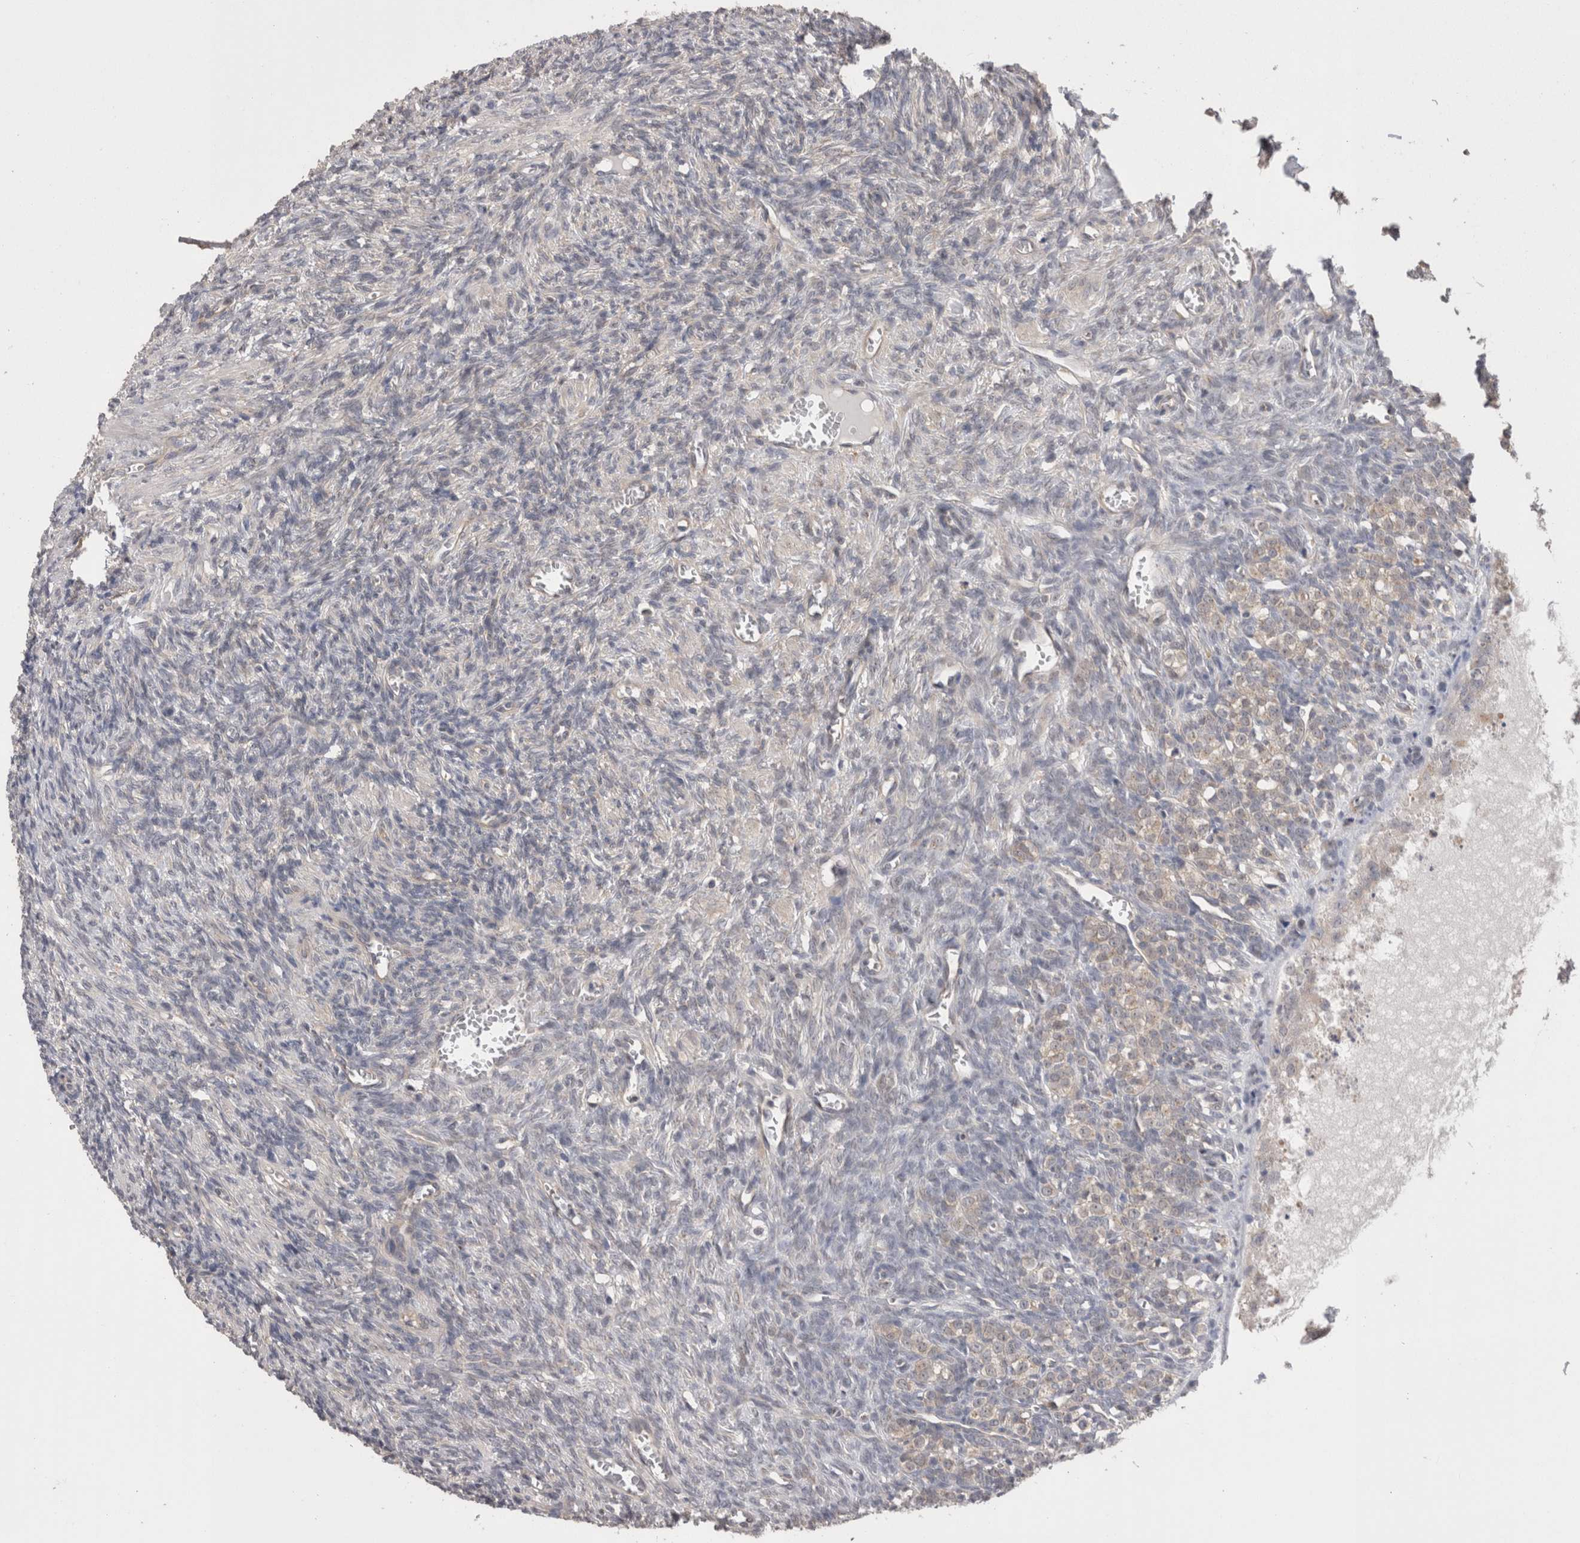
{"staining": {"intensity": "negative", "quantity": "none", "location": "none"}, "tissue": "ovary", "cell_type": "Ovarian stroma cells", "image_type": "normal", "snomed": [{"axis": "morphology", "description": "Normal tissue, NOS"}, {"axis": "topography", "description": "Ovary"}], "caption": "Immunohistochemistry (IHC) photomicrograph of normal ovary: human ovary stained with DAB (3,3'-diaminobenzidine) exhibits no significant protein positivity in ovarian stroma cells.", "gene": "DCTN6", "patient": {"sex": "female", "age": 27}}